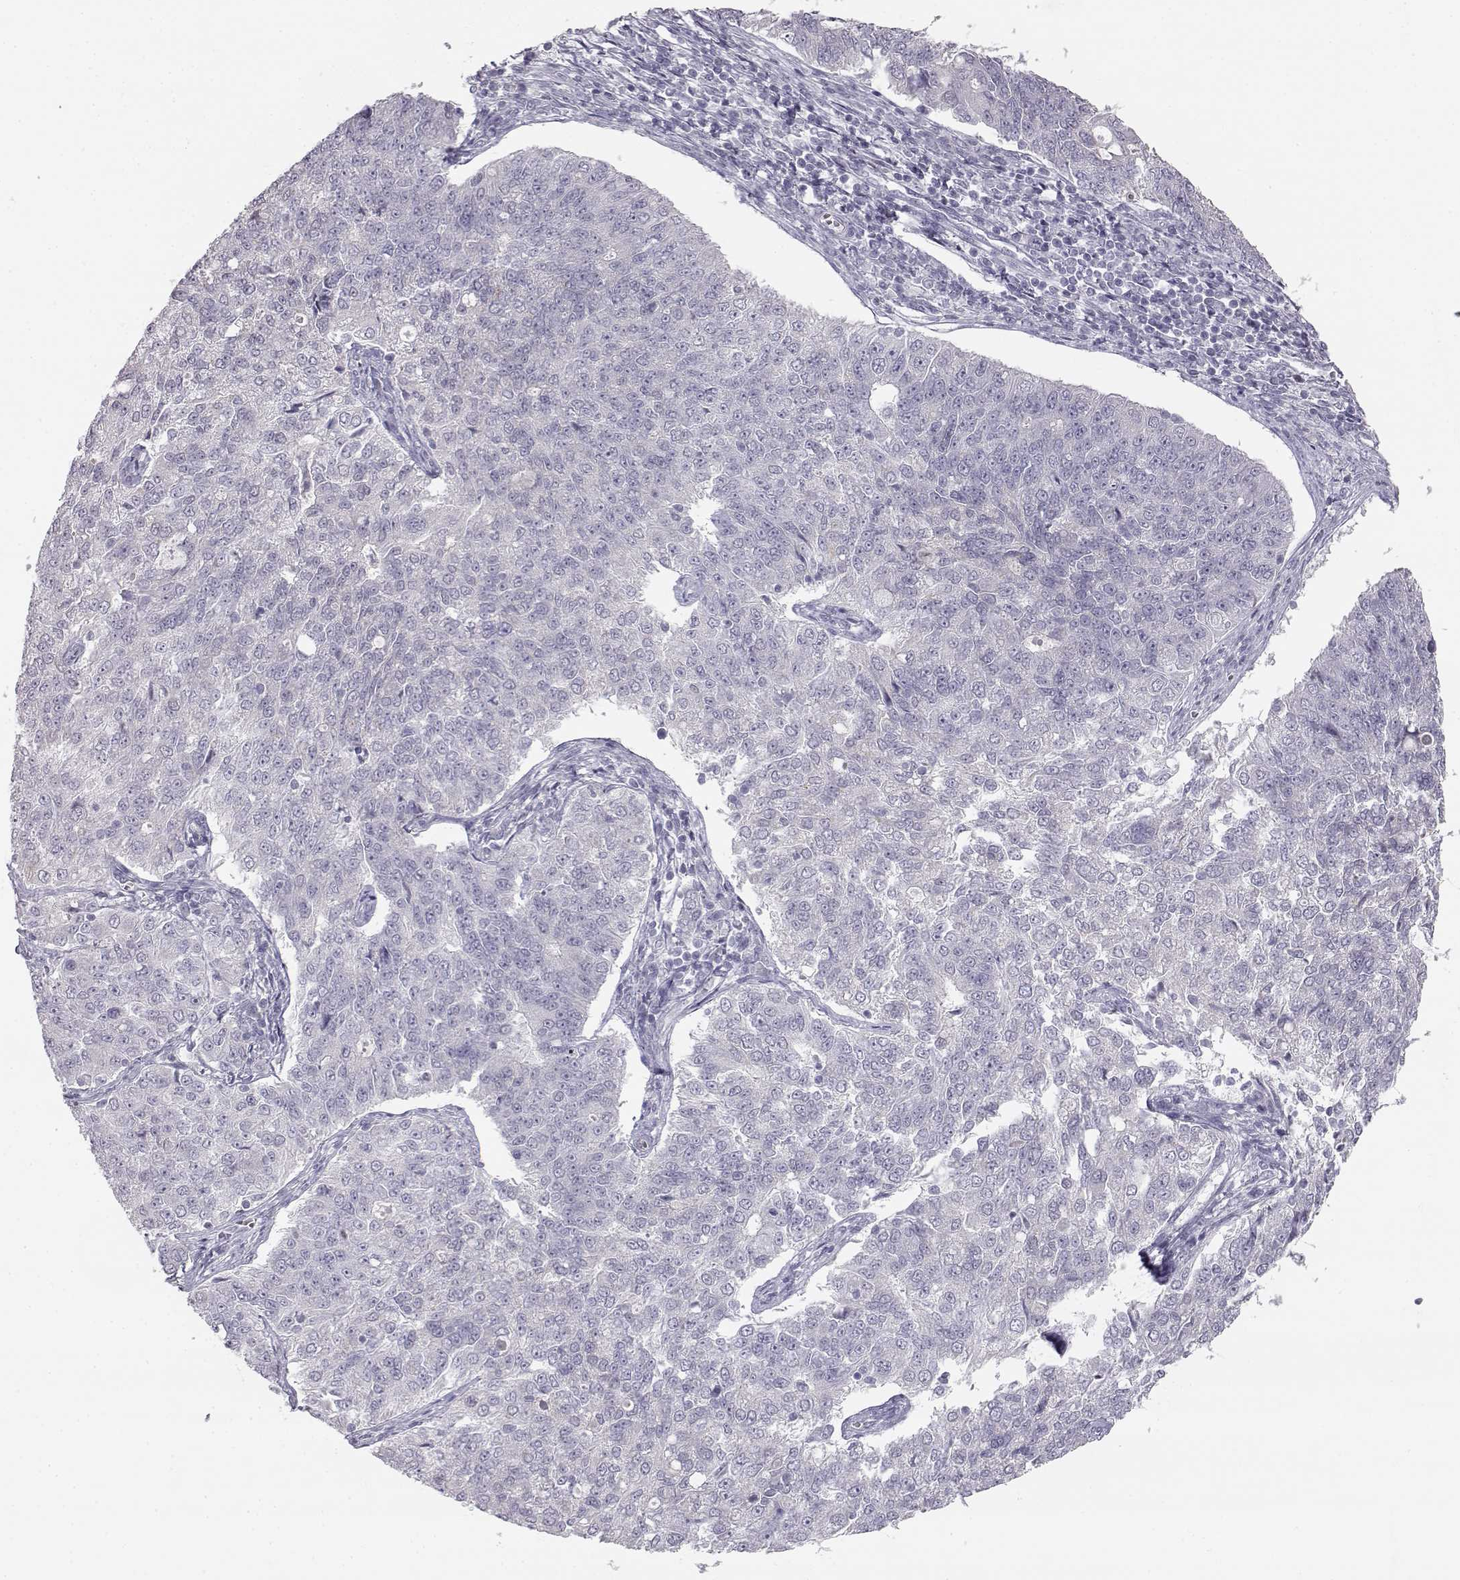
{"staining": {"intensity": "negative", "quantity": "none", "location": "none"}, "tissue": "endometrial cancer", "cell_type": "Tumor cells", "image_type": "cancer", "snomed": [{"axis": "morphology", "description": "Adenocarcinoma, NOS"}, {"axis": "topography", "description": "Endometrium"}], "caption": "An immunohistochemistry histopathology image of endometrial cancer (adenocarcinoma) is shown. There is no staining in tumor cells of endometrial cancer (adenocarcinoma).", "gene": "MYCBPAP", "patient": {"sex": "female", "age": 43}}